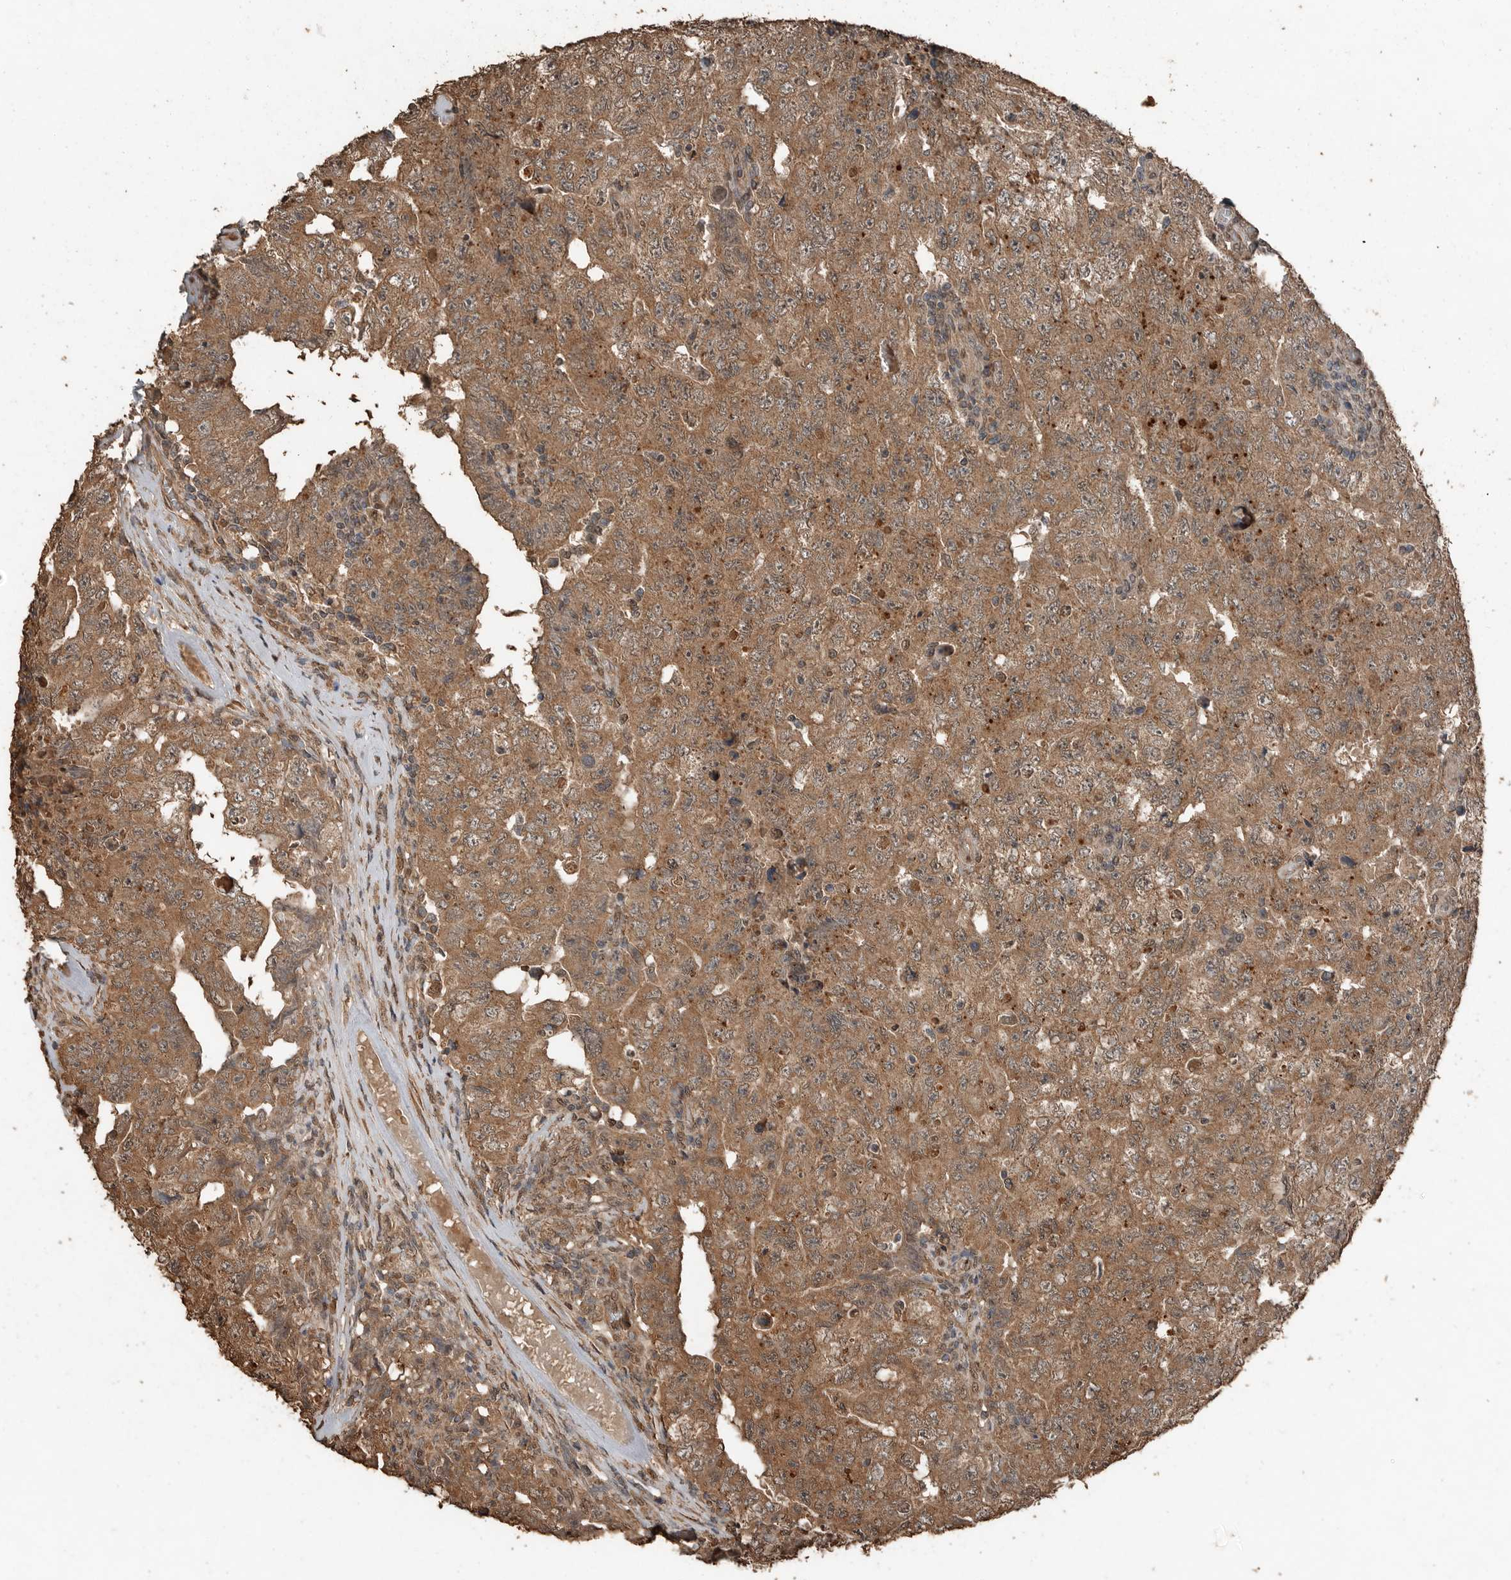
{"staining": {"intensity": "moderate", "quantity": ">75%", "location": "cytoplasmic/membranous"}, "tissue": "testis cancer", "cell_type": "Tumor cells", "image_type": "cancer", "snomed": [{"axis": "morphology", "description": "Carcinoma, Embryonal, NOS"}, {"axis": "topography", "description": "Testis"}], "caption": "The micrograph exhibits staining of embryonal carcinoma (testis), revealing moderate cytoplasmic/membranous protein staining (brown color) within tumor cells.", "gene": "BLZF1", "patient": {"sex": "male", "age": 26}}